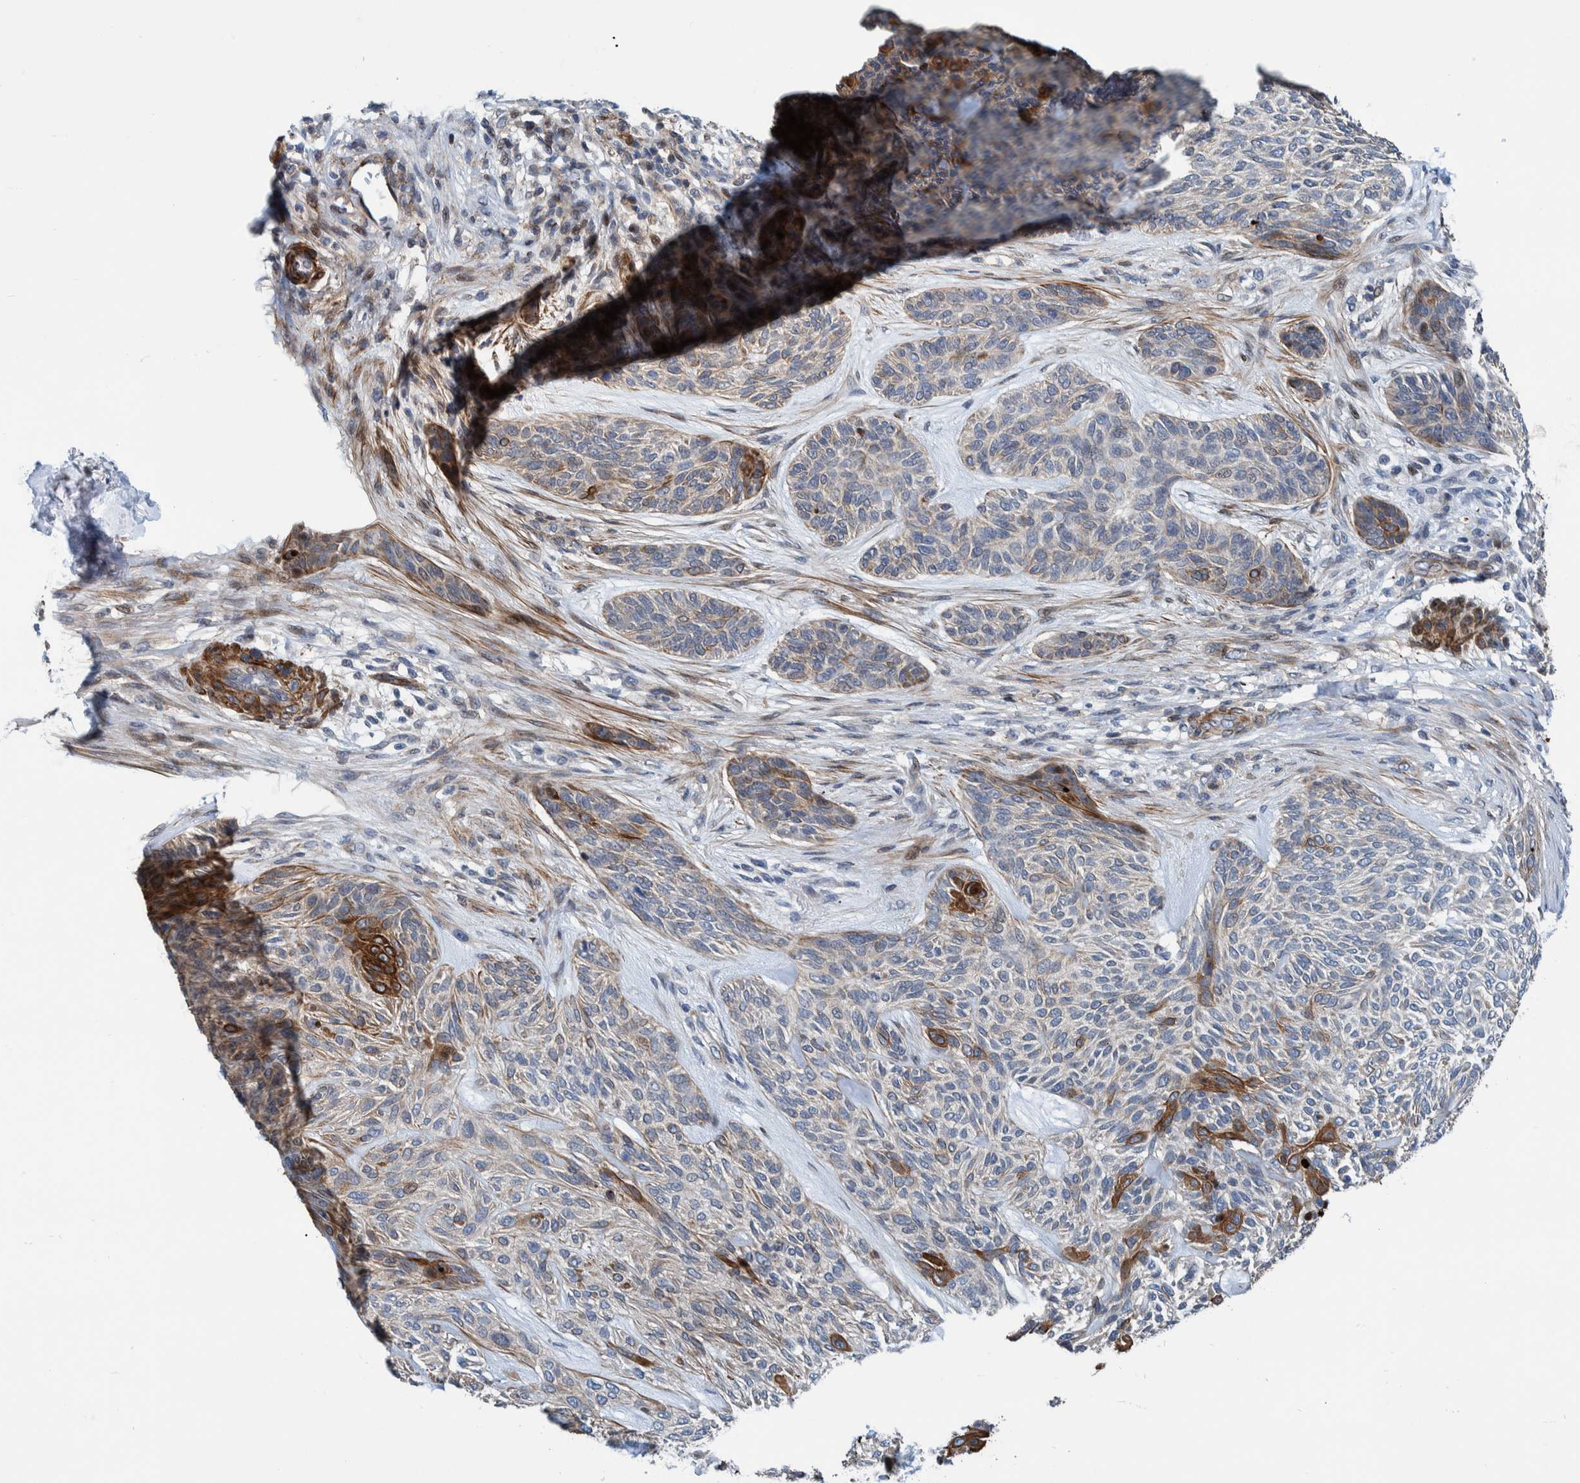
{"staining": {"intensity": "moderate", "quantity": "<25%", "location": "cytoplasmic/membranous"}, "tissue": "skin cancer", "cell_type": "Tumor cells", "image_type": "cancer", "snomed": [{"axis": "morphology", "description": "Basal cell carcinoma"}, {"axis": "topography", "description": "Skin"}], "caption": "Immunohistochemical staining of human skin basal cell carcinoma displays moderate cytoplasmic/membranous protein staining in approximately <25% of tumor cells. (Stains: DAB in brown, nuclei in blue, Microscopy: brightfield microscopy at high magnification).", "gene": "MKS1", "patient": {"sex": "male", "age": 55}}